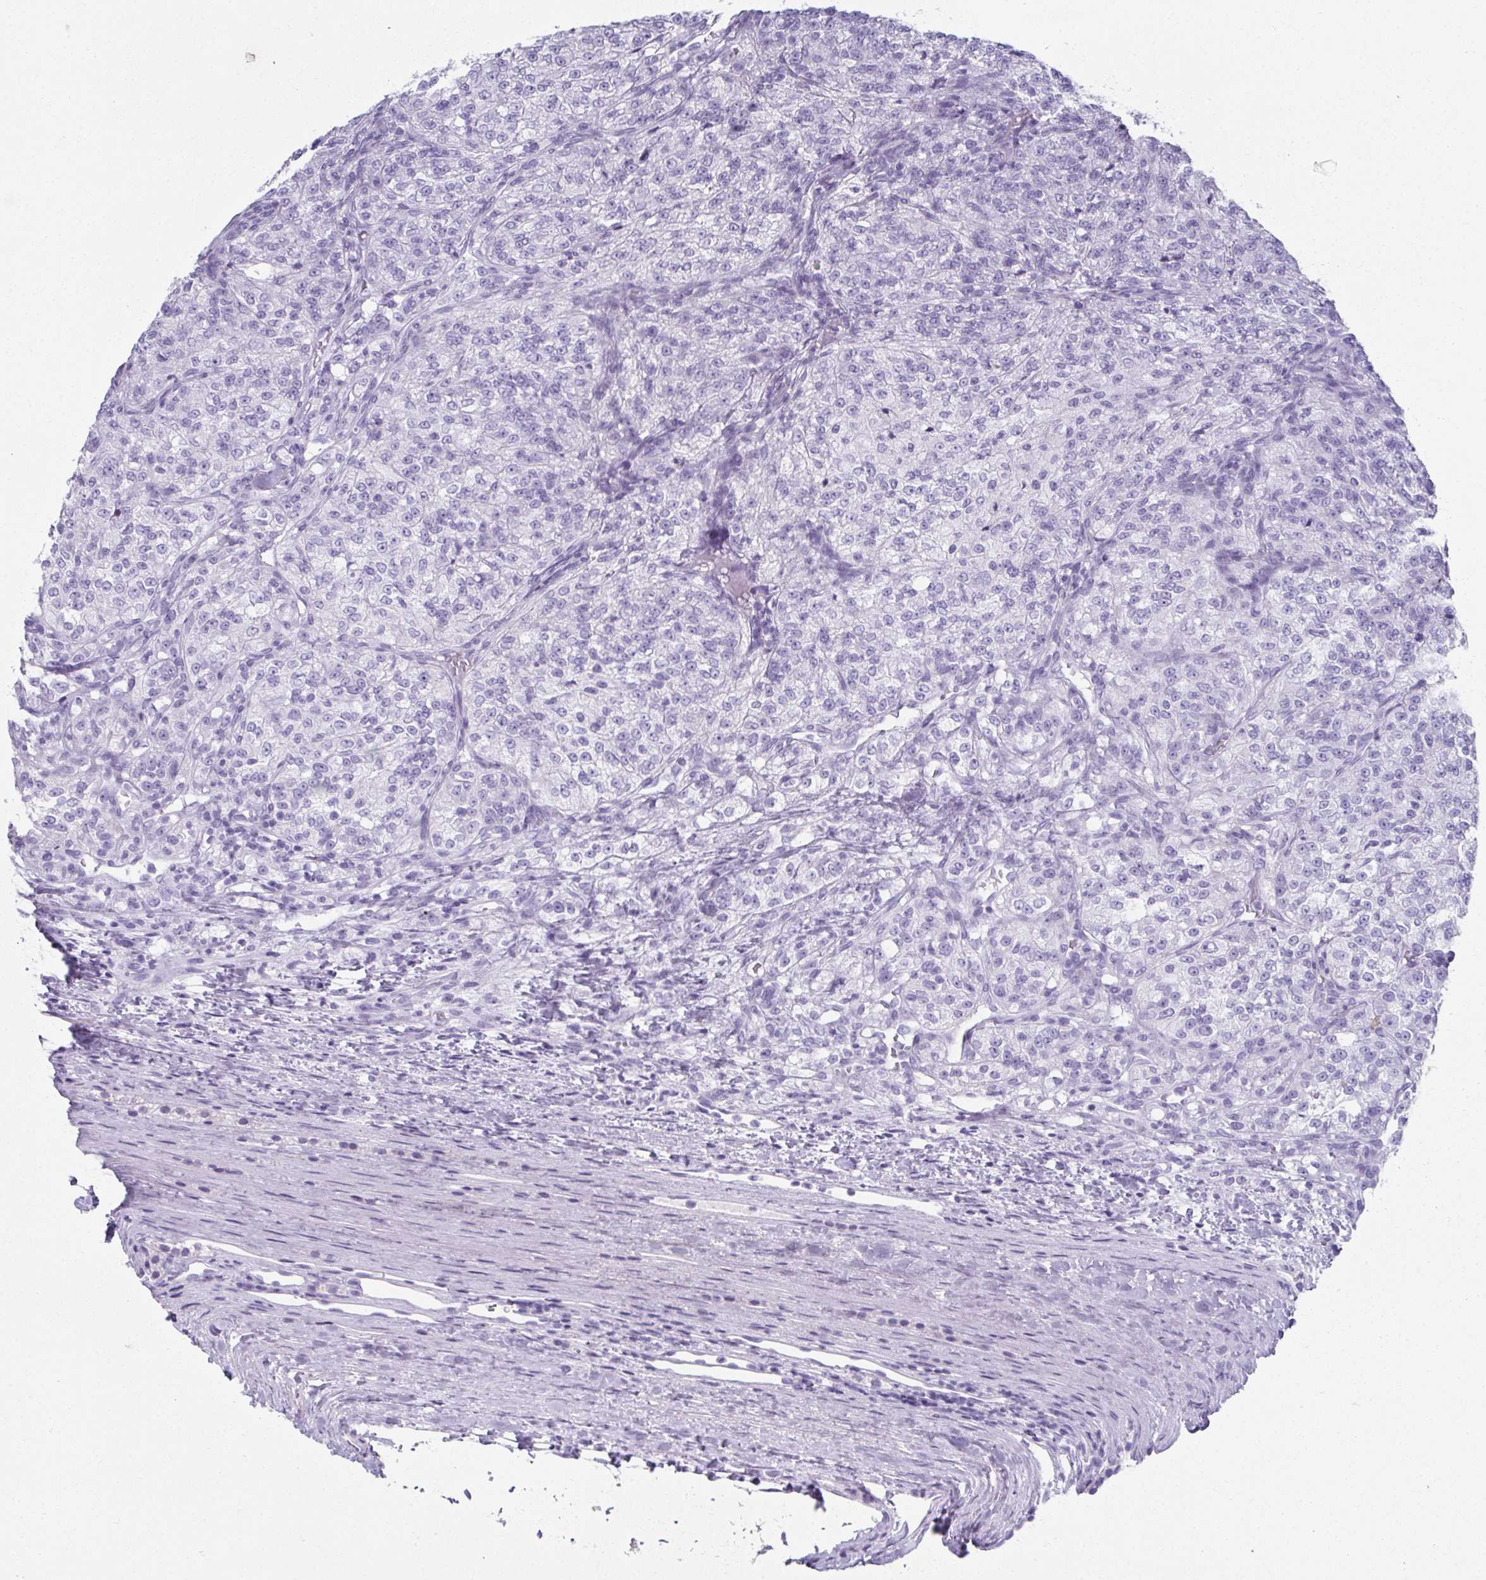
{"staining": {"intensity": "negative", "quantity": "none", "location": "none"}, "tissue": "renal cancer", "cell_type": "Tumor cells", "image_type": "cancer", "snomed": [{"axis": "morphology", "description": "Adenocarcinoma, NOS"}, {"axis": "topography", "description": "Kidney"}], "caption": "Renal adenocarcinoma was stained to show a protein in brown. There is no significant positivity in tumor cells.", "gene": "SYCP1", "patient": {"sex": "female", "age": 63}}